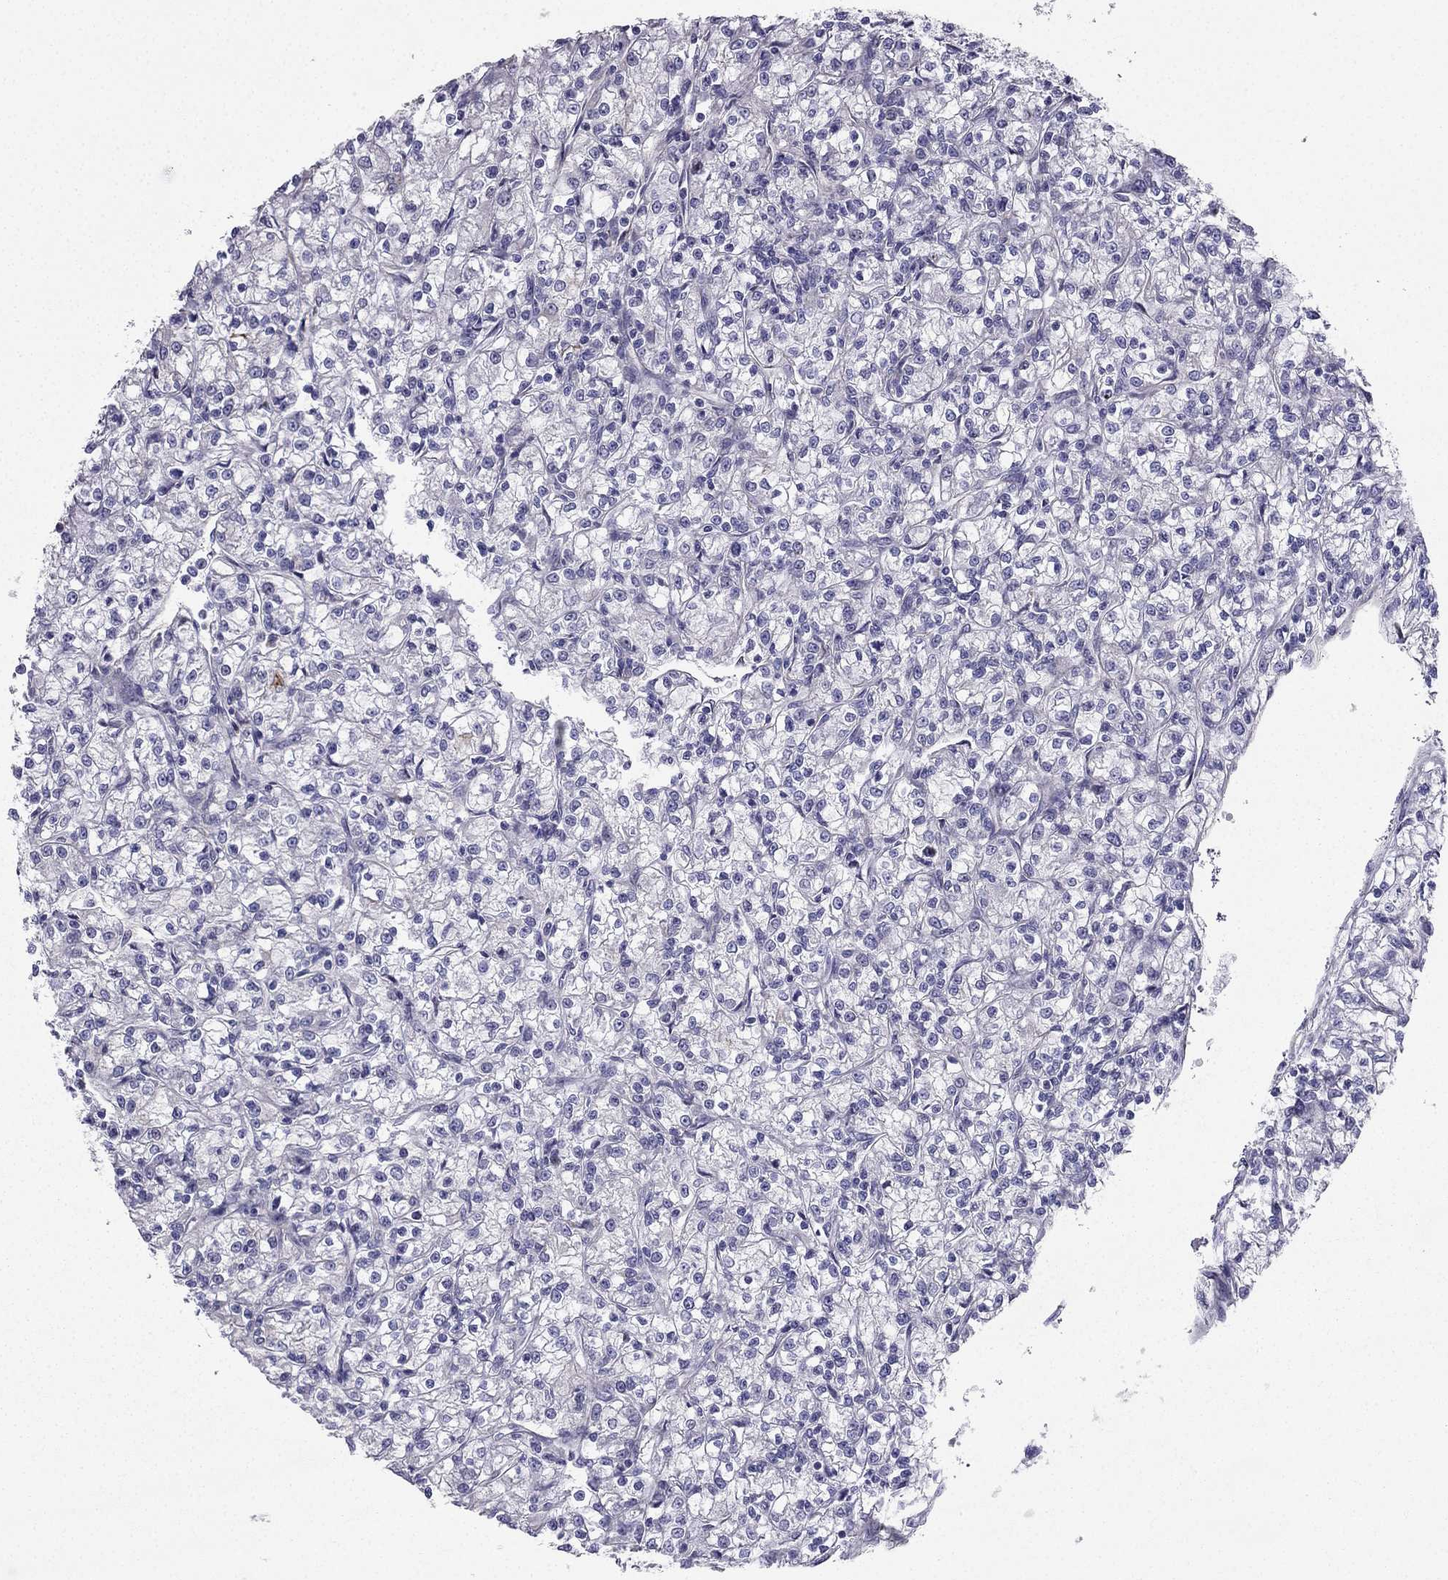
{"staining": {"intensity": "negative", "quantity": "none", "location": "none"}, "tissue": "renal cancer", "cell_type": "Tumor cells", "image_type": "cancer", "snomed": [{"axis": "morphology", "description": "Adenocarcinoma, NOS"}, {"axis": "topography", "description": "Kidney"}], "caption": "Tumor cells show no significant protein expression in renal adenocarcinoma.", "gene": "ENOX1", "patient": {"sex": "female", "age": 59}}